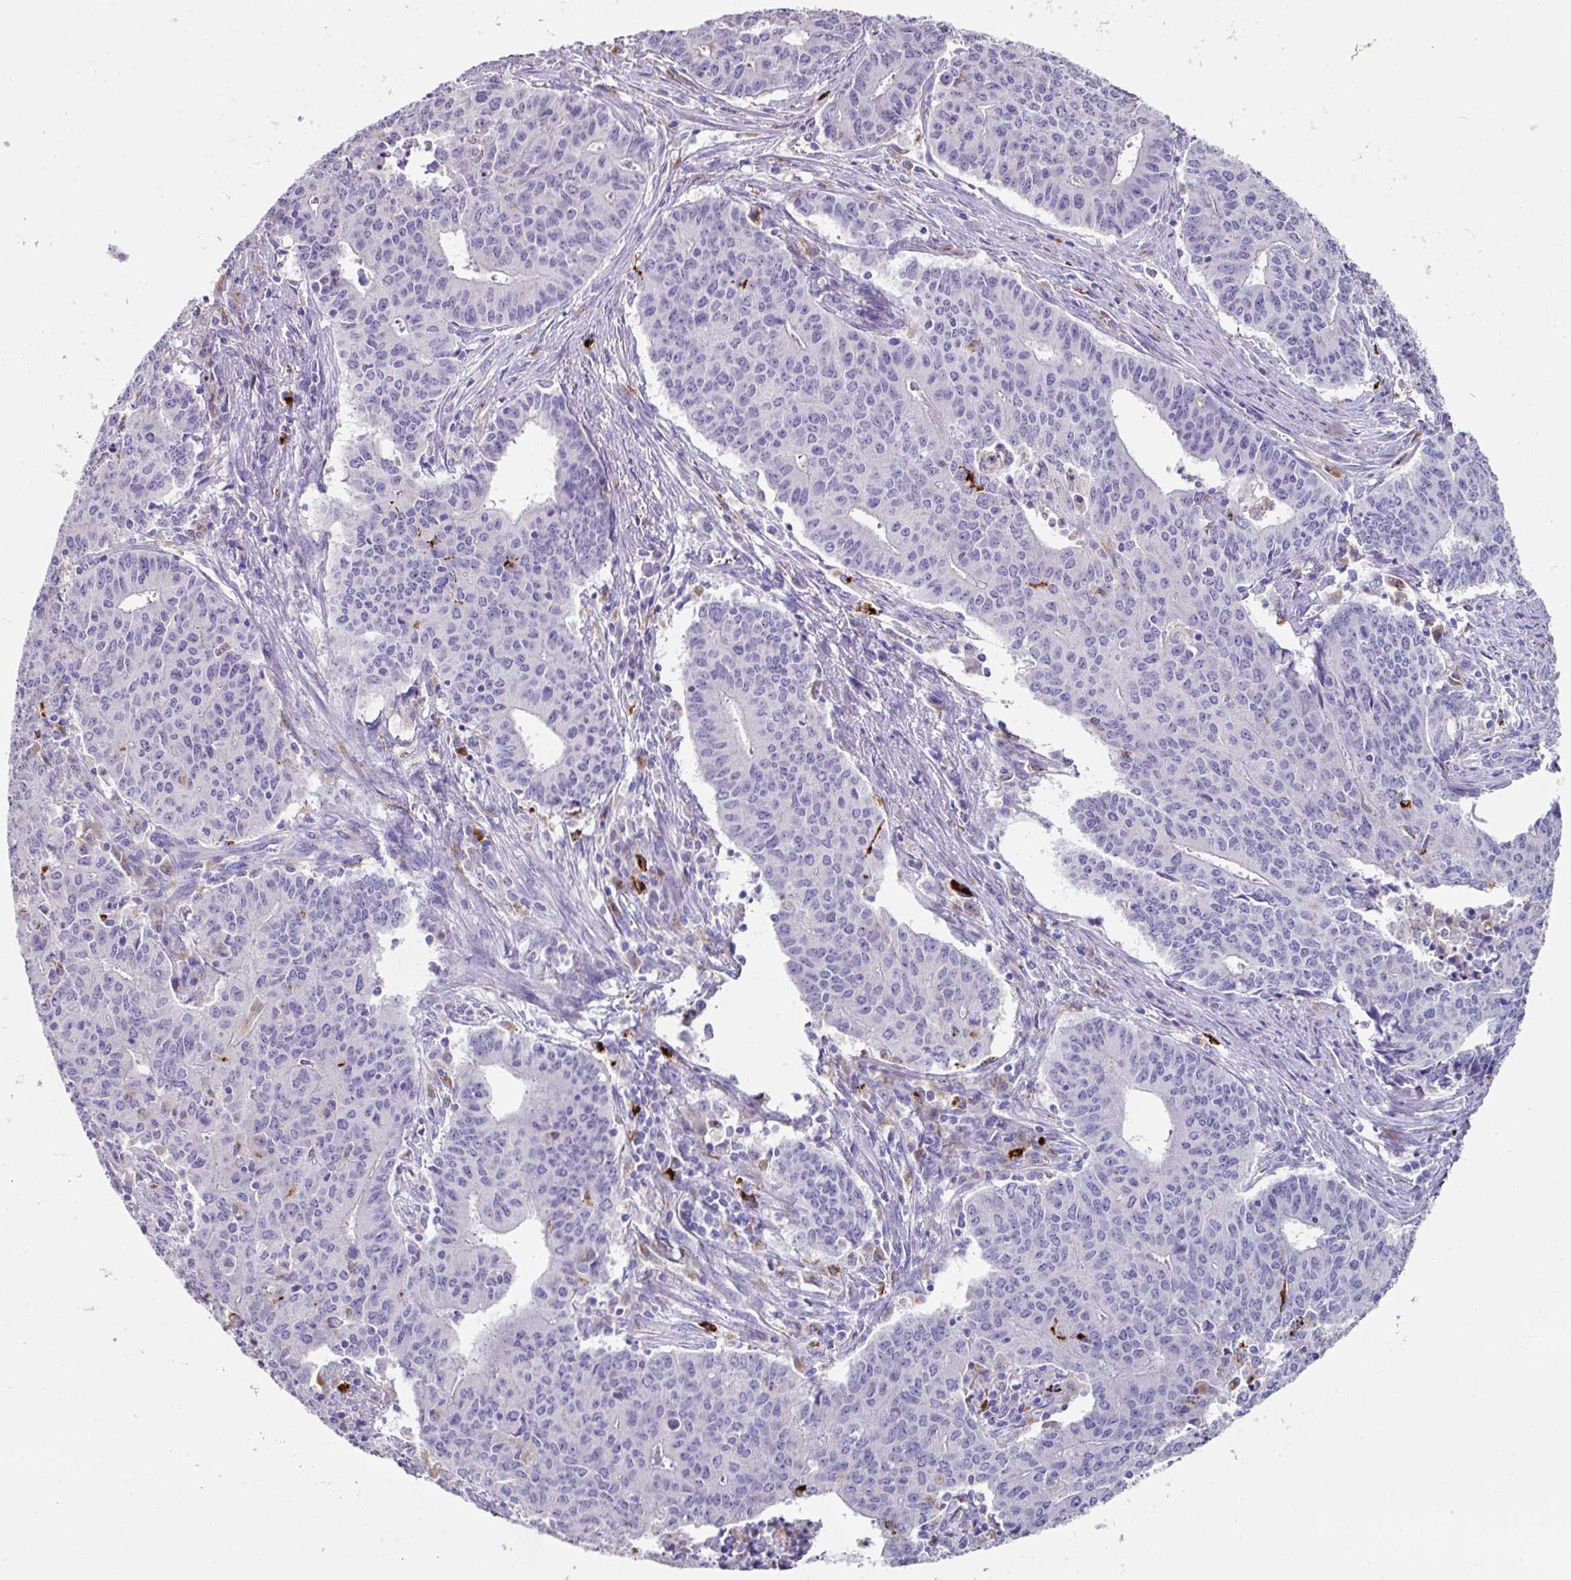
{"staining": {"intensity": "negative", "quantity": "none", "location": "none"}, "tissue": "endometrial cancer", "cell_type": "Tumor cells", "image_type": "cancer", "snomed": [{"axis": "morphology", "description": "Adenocarcinoma, NOS"}, {"axis": "topography", "description": "Endometrium"}], "caption": "Immunohistochemistry histopathology image of human endometrial adenocarcinoma stained for a protein (brown), which displays no expression in tumor cells.", "gene": "CPVL", "patient": {"sex": "female", "age": 59}}